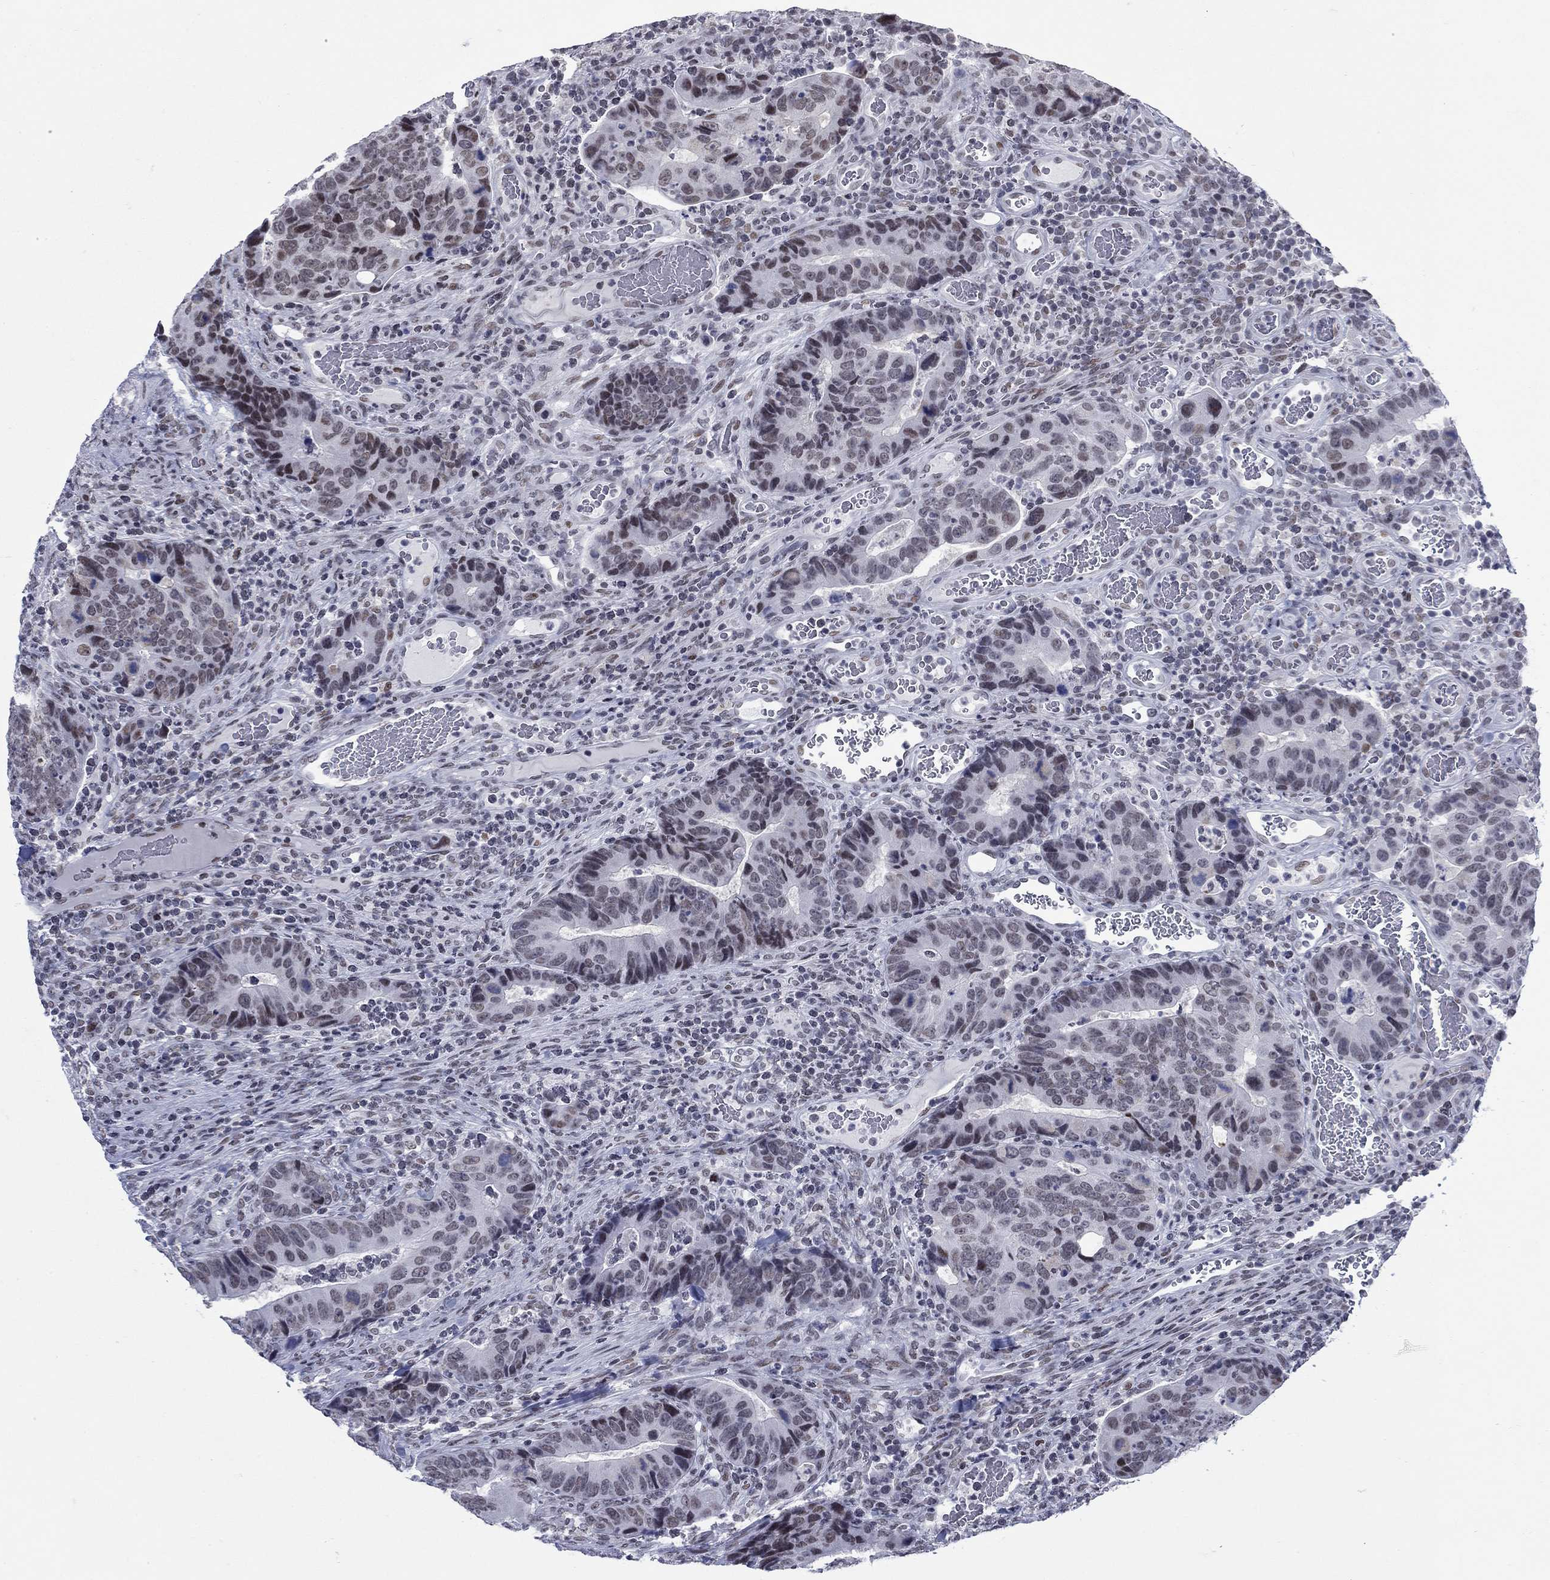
{"staining": {"intensity": "negative", "quantity": "none", "location": "none"}, "tissue": "colorectal cancer", "cell_type": "Tumor cells", "image_type": "cancer", "snomed": [{"axis": "morphology", "description": "Adenocarcinoma, NOS"}, {"axis": "topography", "description": "Colon"}], "caption": "Colorectal cancer (adenocarcinoma) was stained to show a protein in brown. There is no significant expression in tumor cells. (Brightfield microscopy of DAB (3,3'-diaminobenzidine) immunohistochemistry (IHC) at high magnification).", "gene": "NPAS3", "patient": {"sex": "female", "age": 56}}